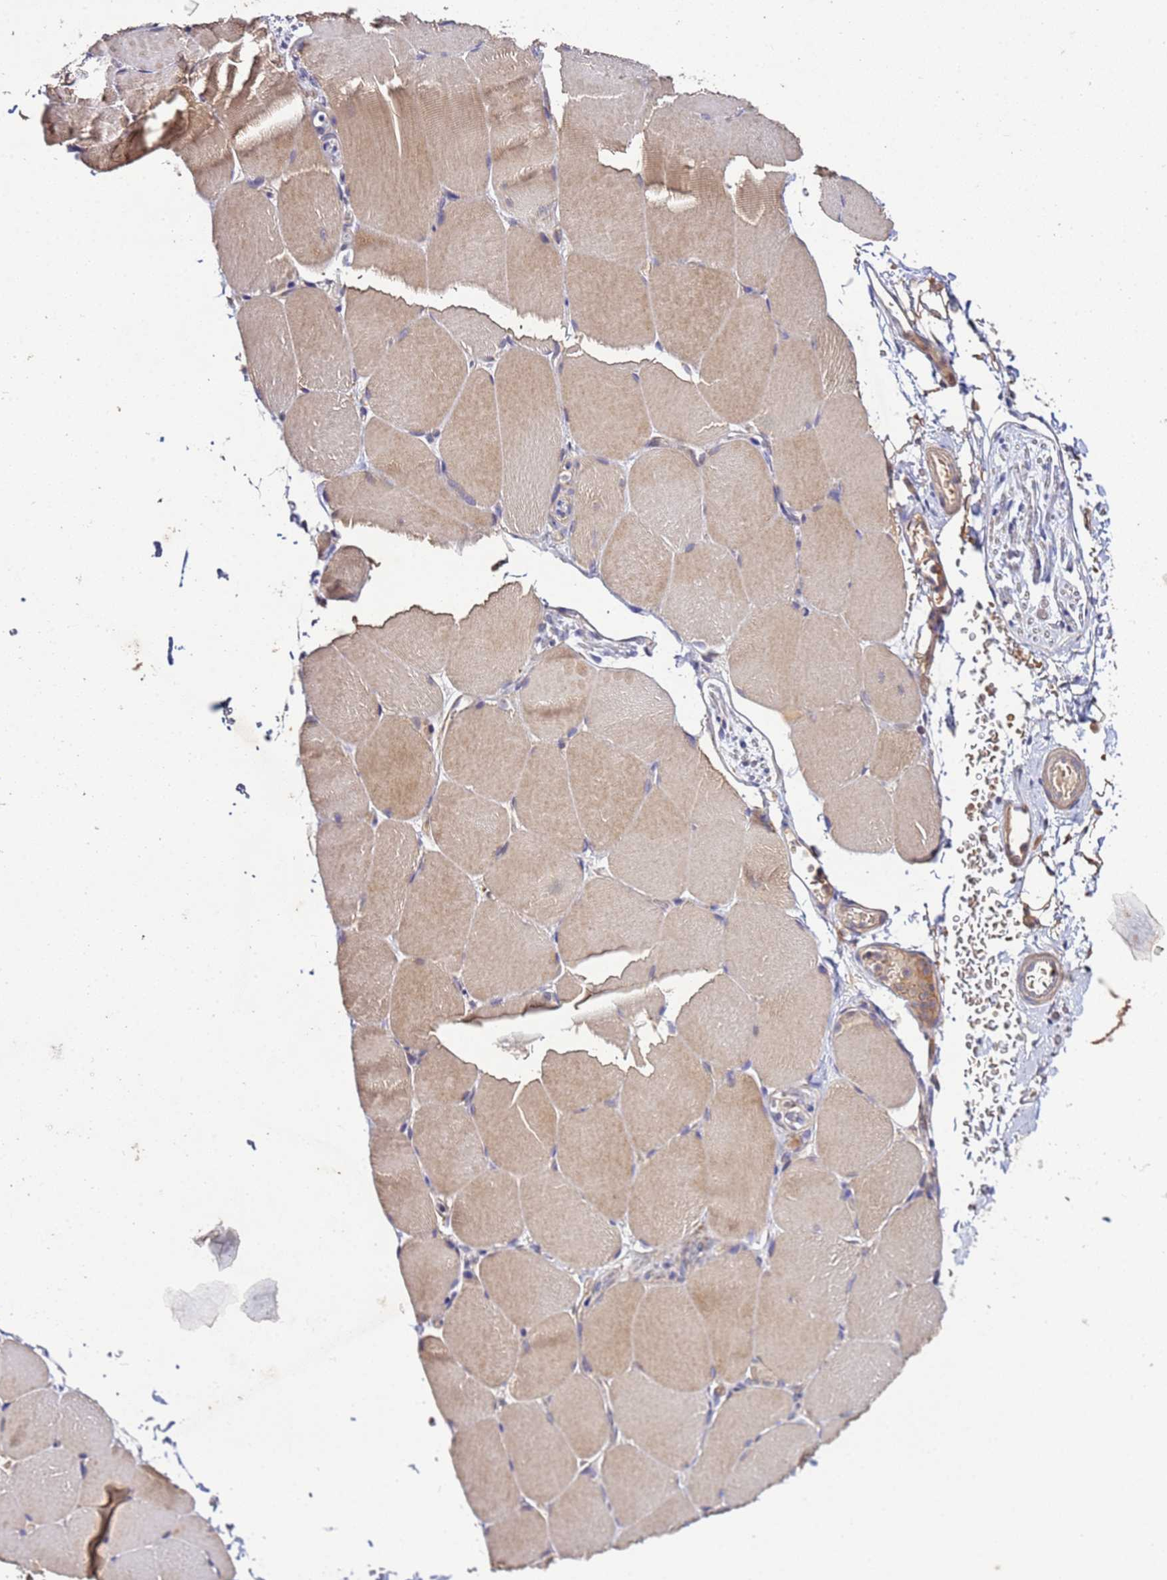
{"staining": {"intensity": "weak", "quantity": ">75%", "location": "cytoplasmic/membranous"}, "tissue": "skeletal muscle", "cell_type": "Myocytes", "image_type": "normal", "snomed": [{"axis": "morphology", "description": "Normal tissue, NOS"}, {"axis": "topography", "description": "Skeletal muscle"}, {"axis": "topography", "description": "Parathyroid gland"}], "caption": "Immunohistochemistry (IHC) staining of normal skeletal muscle, which shows low levels of weak cytoplasmic/membranous expression in about >75% of myocytes indicating weak cytoplasmic/membranous protein positivity. The staining was performed using DAB (brown) for protein detection and nuclei were counterstained in hematoxylin (blue).", "gene": "GSPT2", "patient": {"sex": "female", "age": 37}}